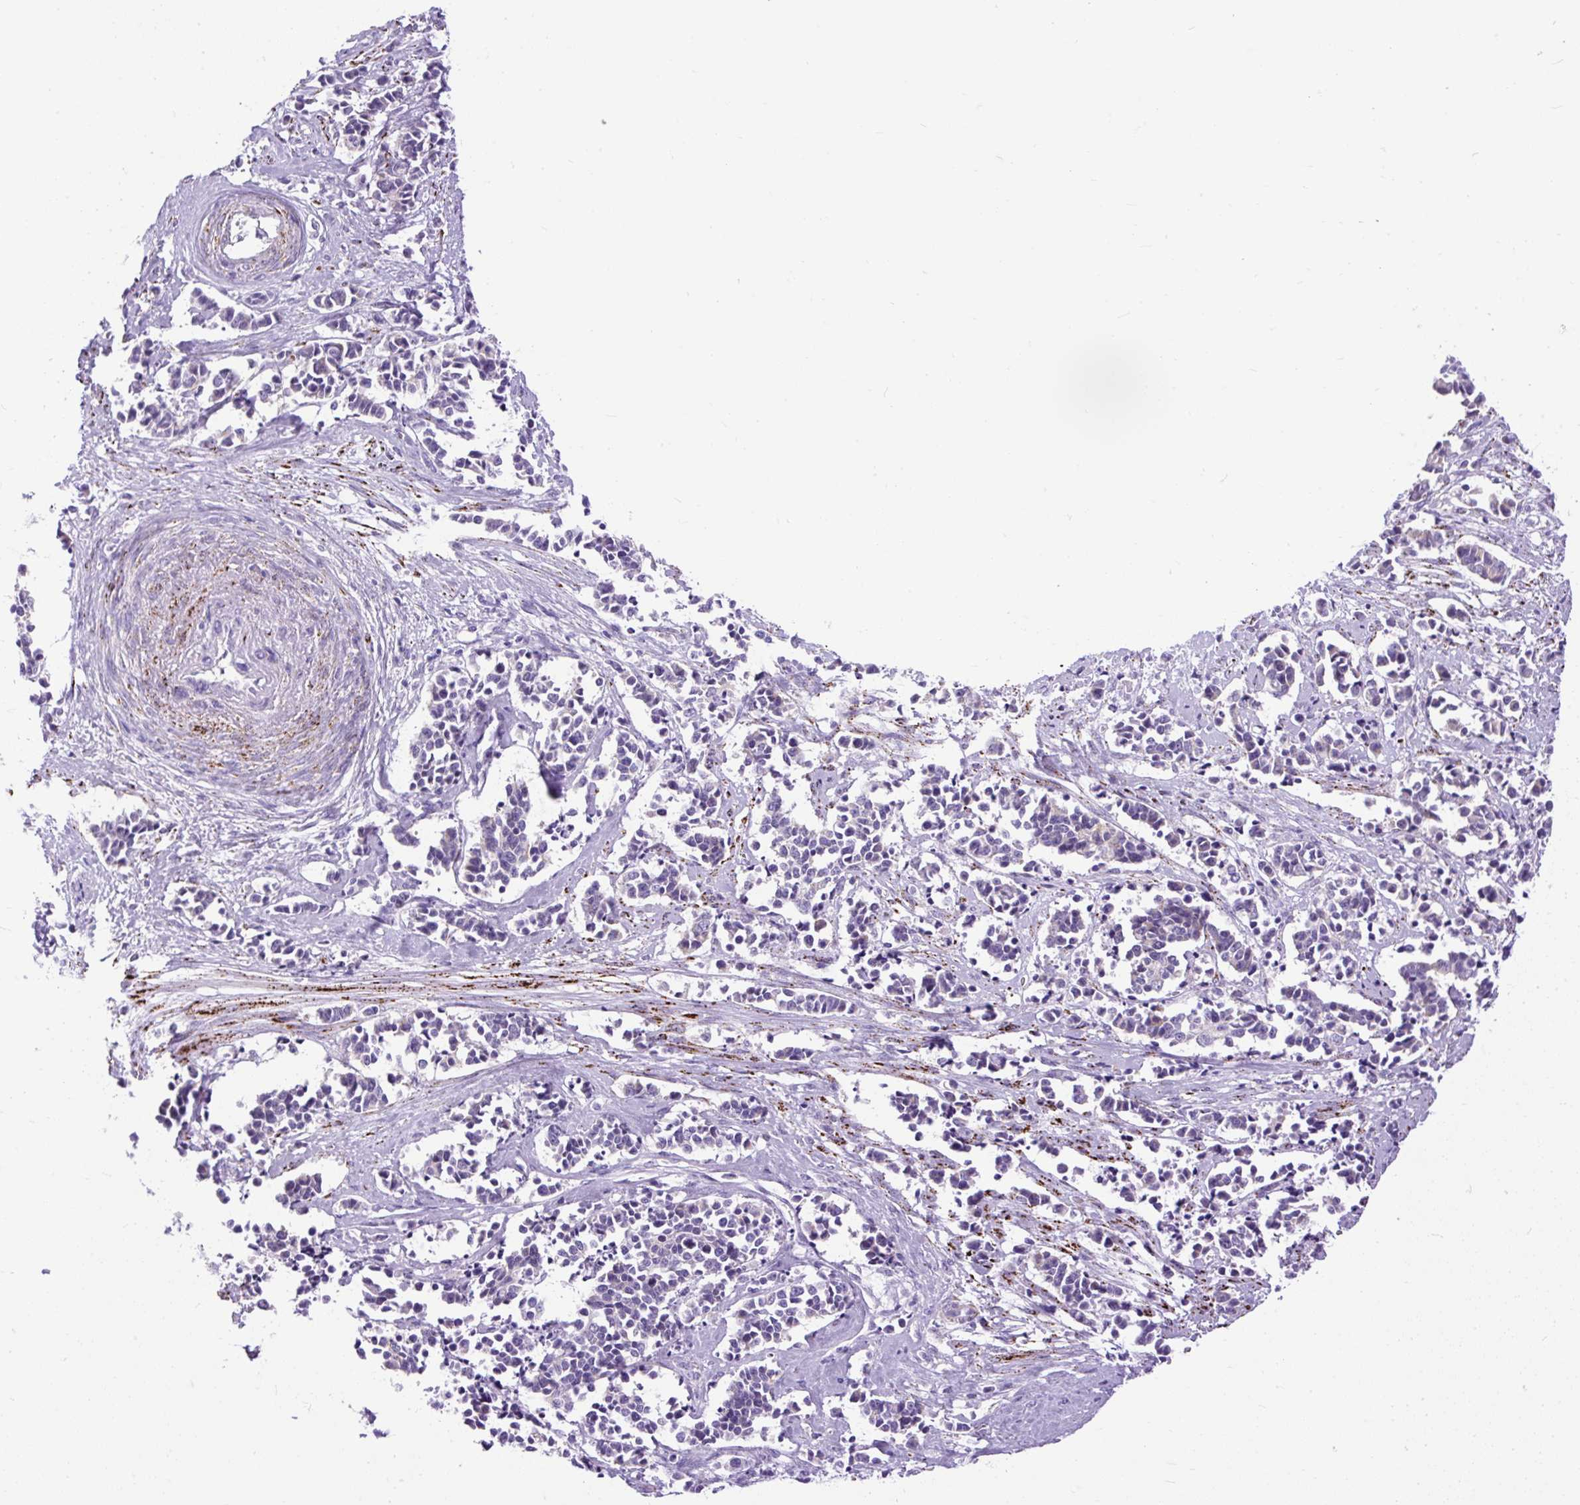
{"staining": {"intensity": "negative", "quantity": "none", "location": "none"}, "tissue": "cervical cancer", "cell_type": "Tumor cells", "image_type": "cancer", "snomed": [{"axis": "morphology", "description": "Normal tissue, NOS"}, {"axis": "morphology", "description": "Squamous cell carcinoma, NOS"}, {"axis": "topography", "description": "Cervix"}], "caption": "Immunohistochemistry of cervical cancer (squamous cell carcinoma) demonstrates no positivity in tumor cells.", "gene": "ZNF256", "patient": {"sex": "female", "age": 35}}